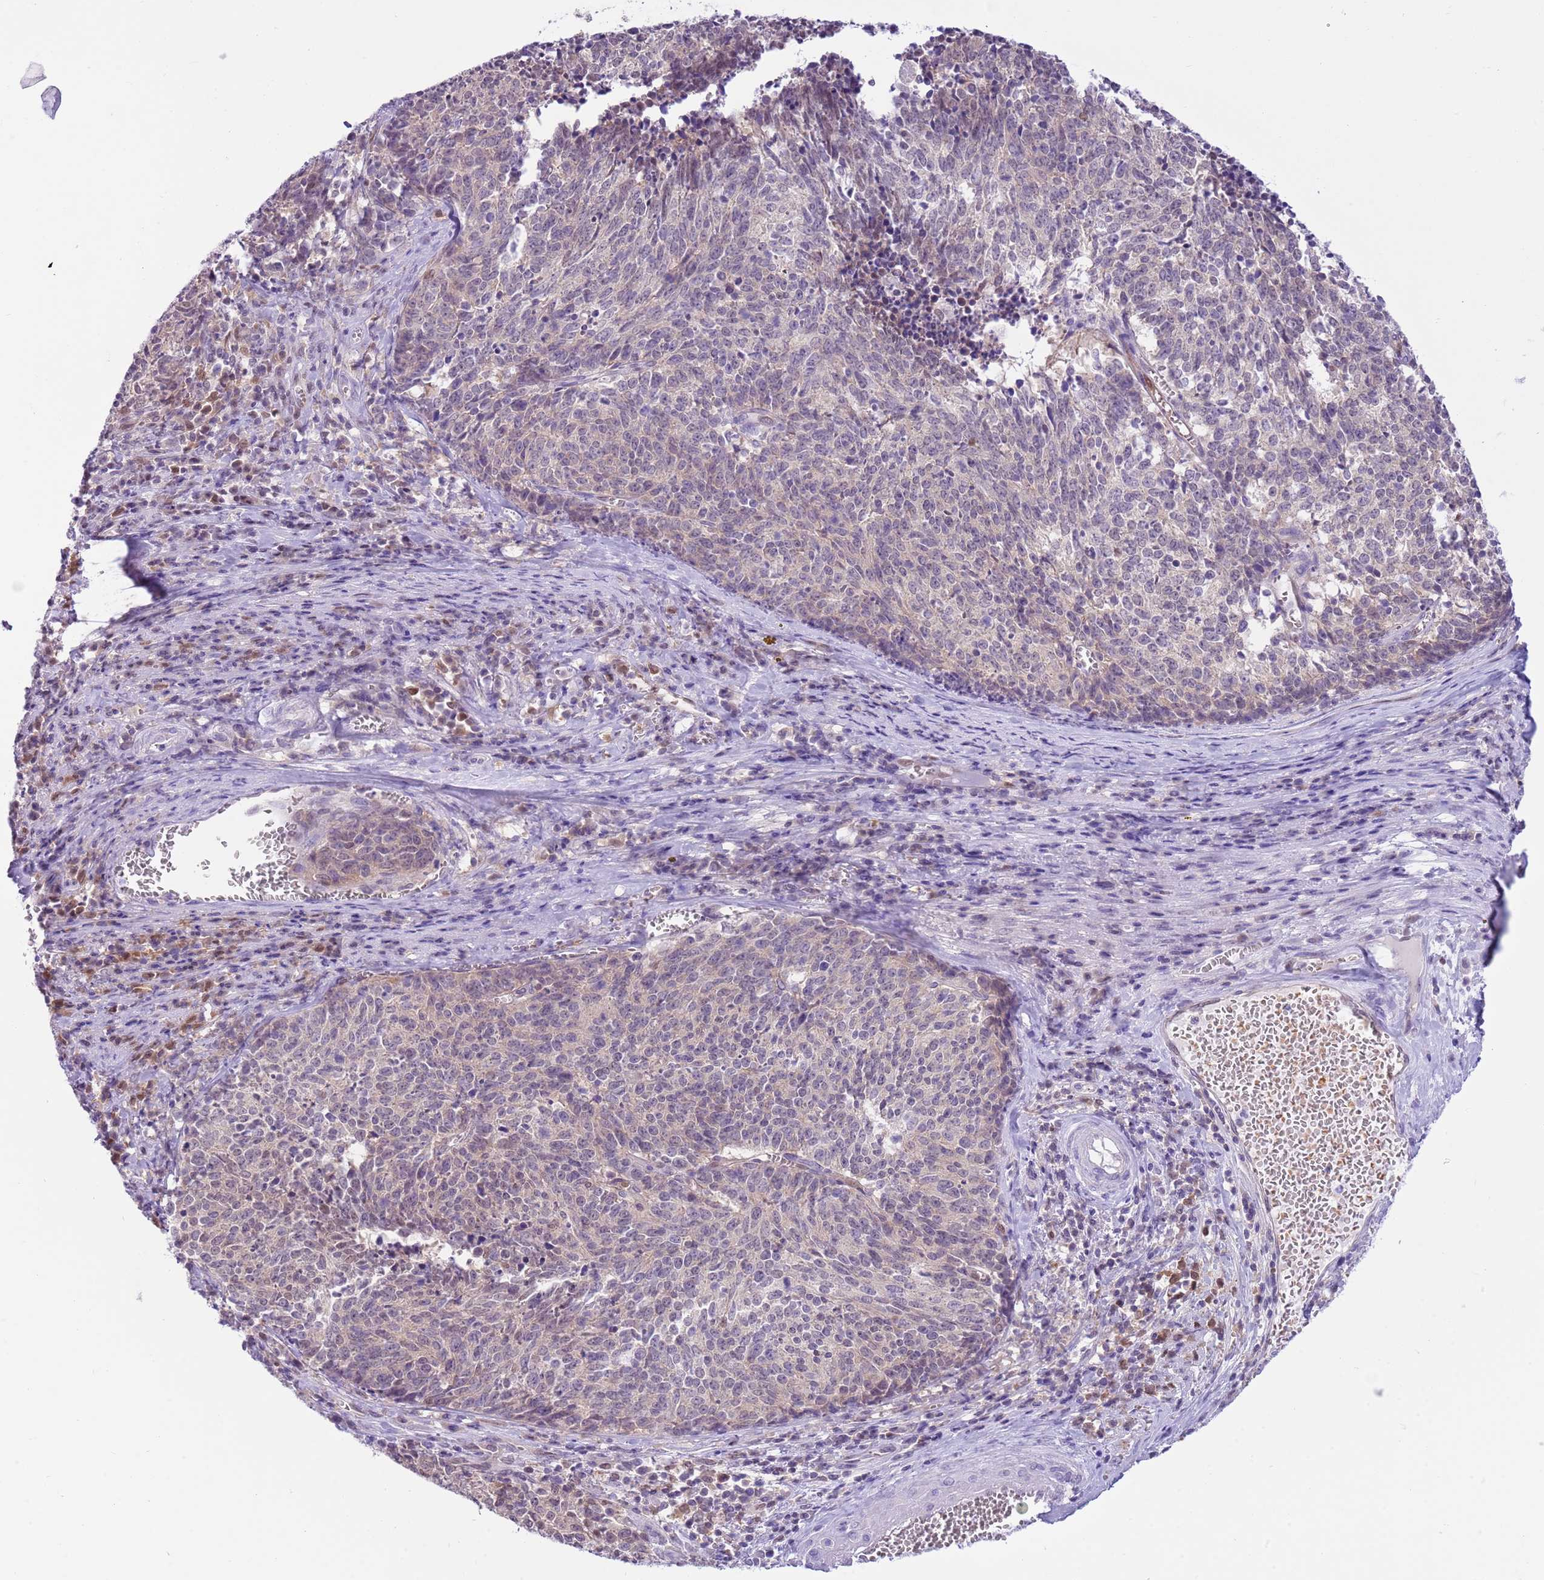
{"staining": {"intensity": "weak", "quantity": ">75%", "location": "cytoplasmic/membranous"}, "tissue": "cervical cancer", "cell_type": "Tumor cells", "image_type": "cancer", "snomed": [{"axis": "morphology", "description": "Squamous cell carcinoma, NOS"}, {"axis": "topography", "description": "Cervix"}], "caption": "Protein positivity by immunohistochemistry (IHC) demonstrates weak cytoplasmic/membranous staining in approximately >75% of tumor cells in cervical squamous cell carcinoma. The staining is performed using DAB brown chromogen to label protein expression. The nuclei are counter-stained blue using hematoxylin.", "gene": "DDI2", "patient": {"sex": "female", "age": 29}}